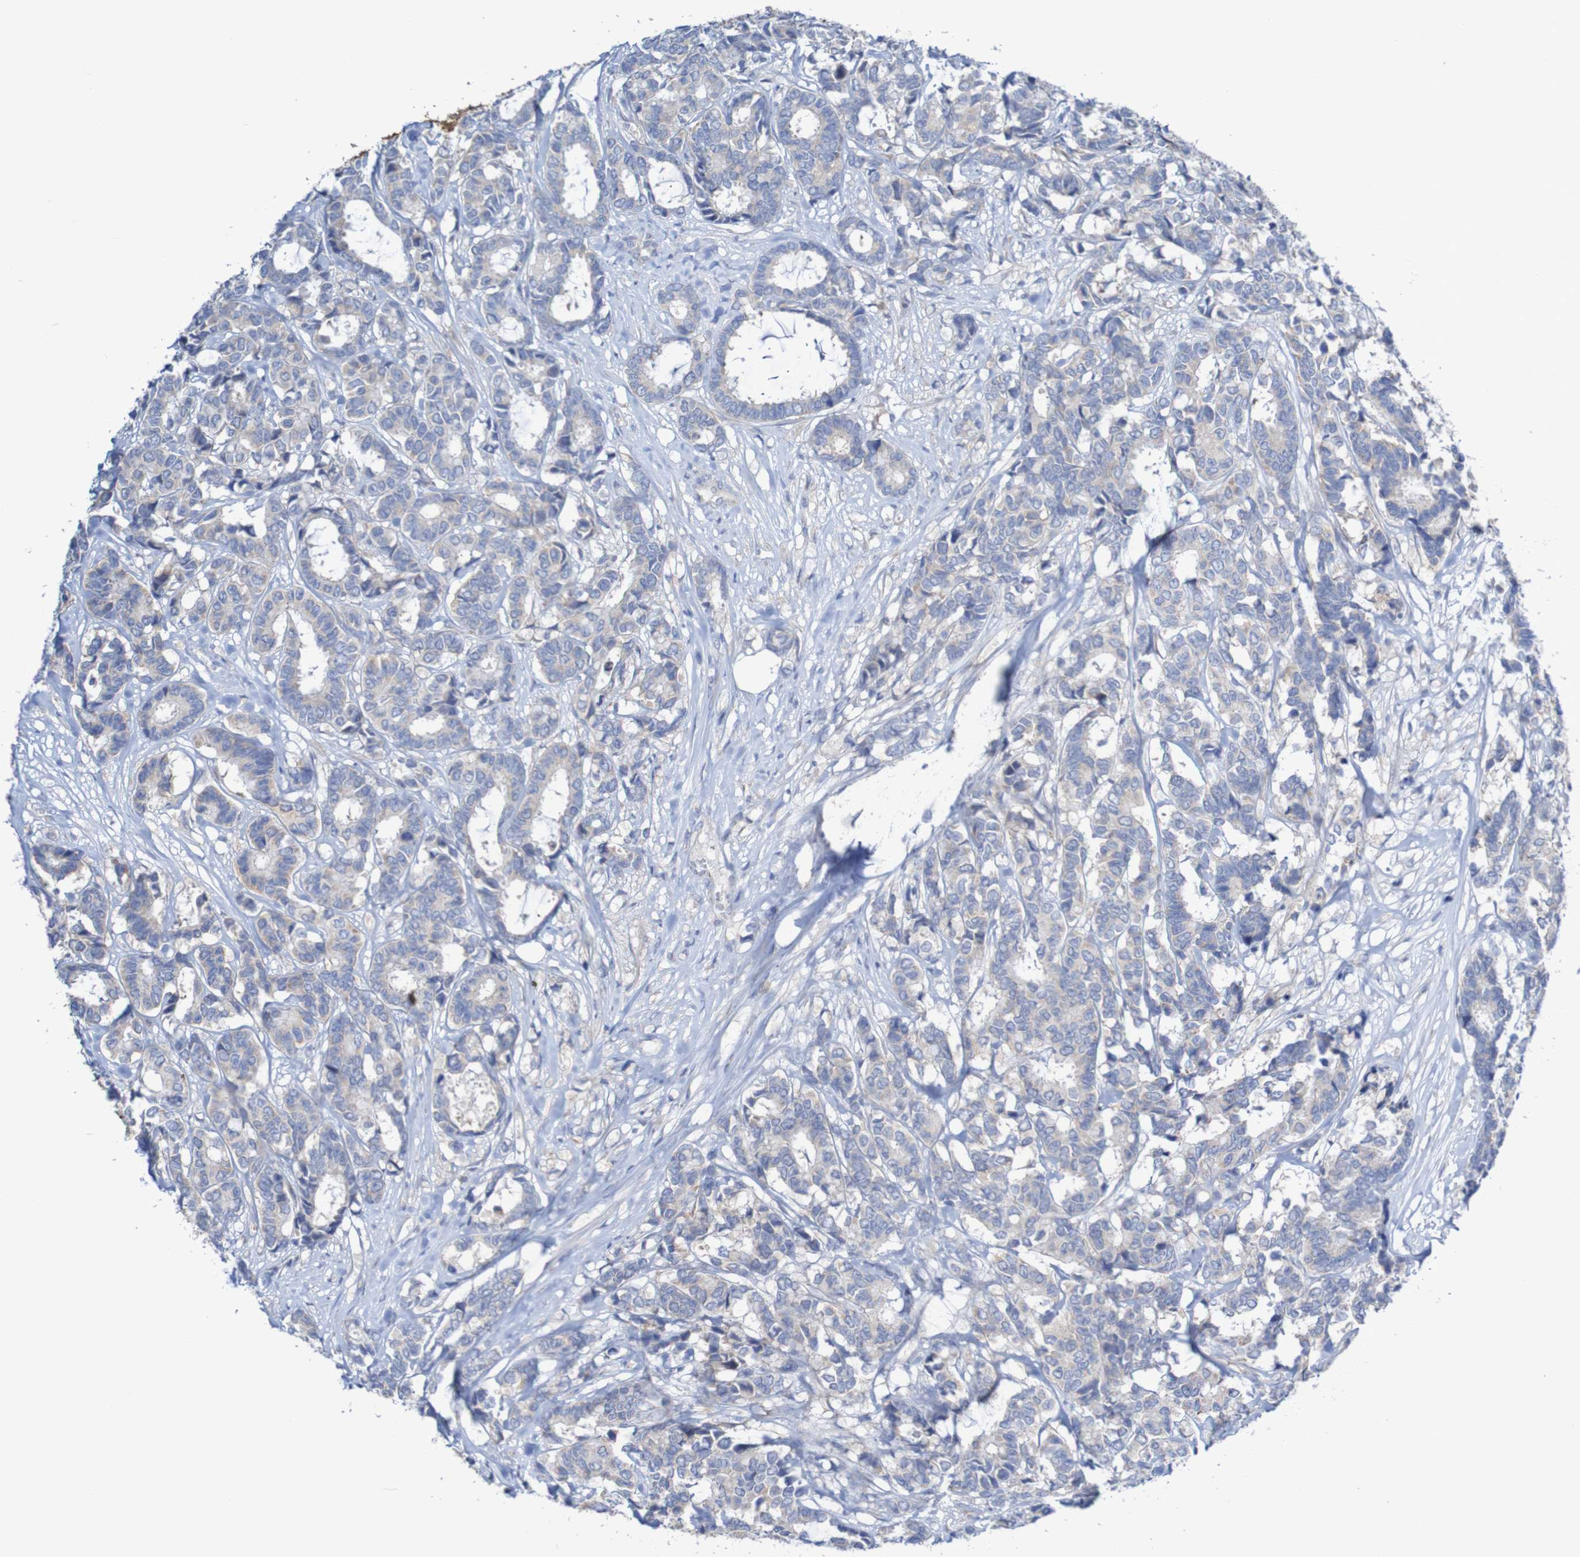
{"staining": {"intensity": "negative", "quantity": "none", "location": "none"}, "tissue": "breast cancer", "cell_type": "Tumor cells", "image_type": "cancer", "snomed": [{"axis": "morphology", "description": "Duct carcinoma"}, {"axis": "topography", "description": "Breast"}], "caption": "A high-resolution image shows immunohistochemistry (IHC) staining of invasive ductal carcinoma (breast), which displays no significant positivity in tumor cells.", "gene": "PARP4", "patient": {"sex": "female", "age": 87}}